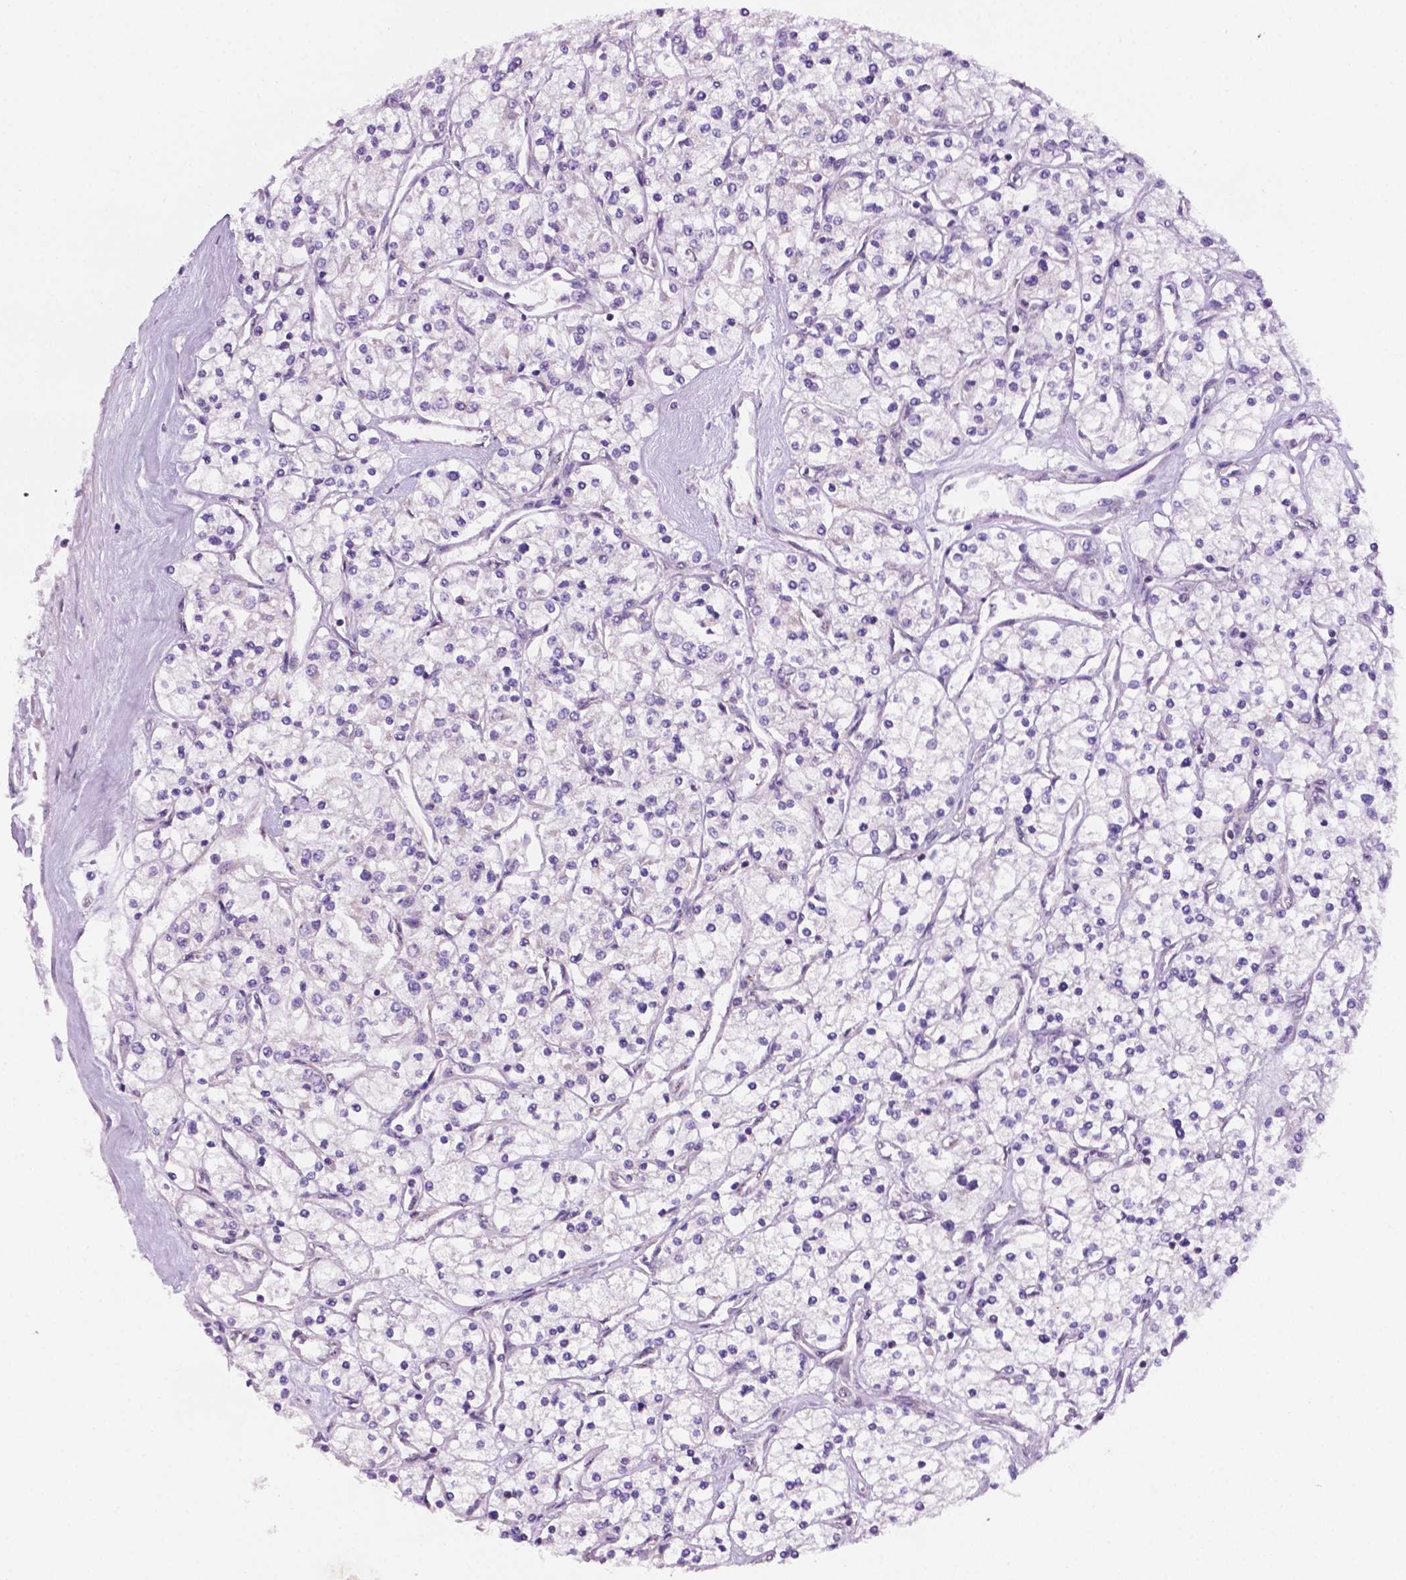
{"staining": {"intensity": "negative", "quantity": "none", "location": "none"}, "tissue": "renal cancer", "cell_type": "Tumor cells", "image_type": "cancer", "snomed": [{"axis": "morphology", "description": "Adenocarcinoma, NOS"}, {"axis": "topography", "description": "Kidney"}], "caption": "Protein analysis of adenocarcinoma (renal) shows no significant staining in tumor cells. (DAB (3,3'-diaminobenzidine) immunohistochemistry (IHC) with hematoxylin counter stain).", "gene": "C18orf21", "patient": {"sex": "male", "age": 80}}